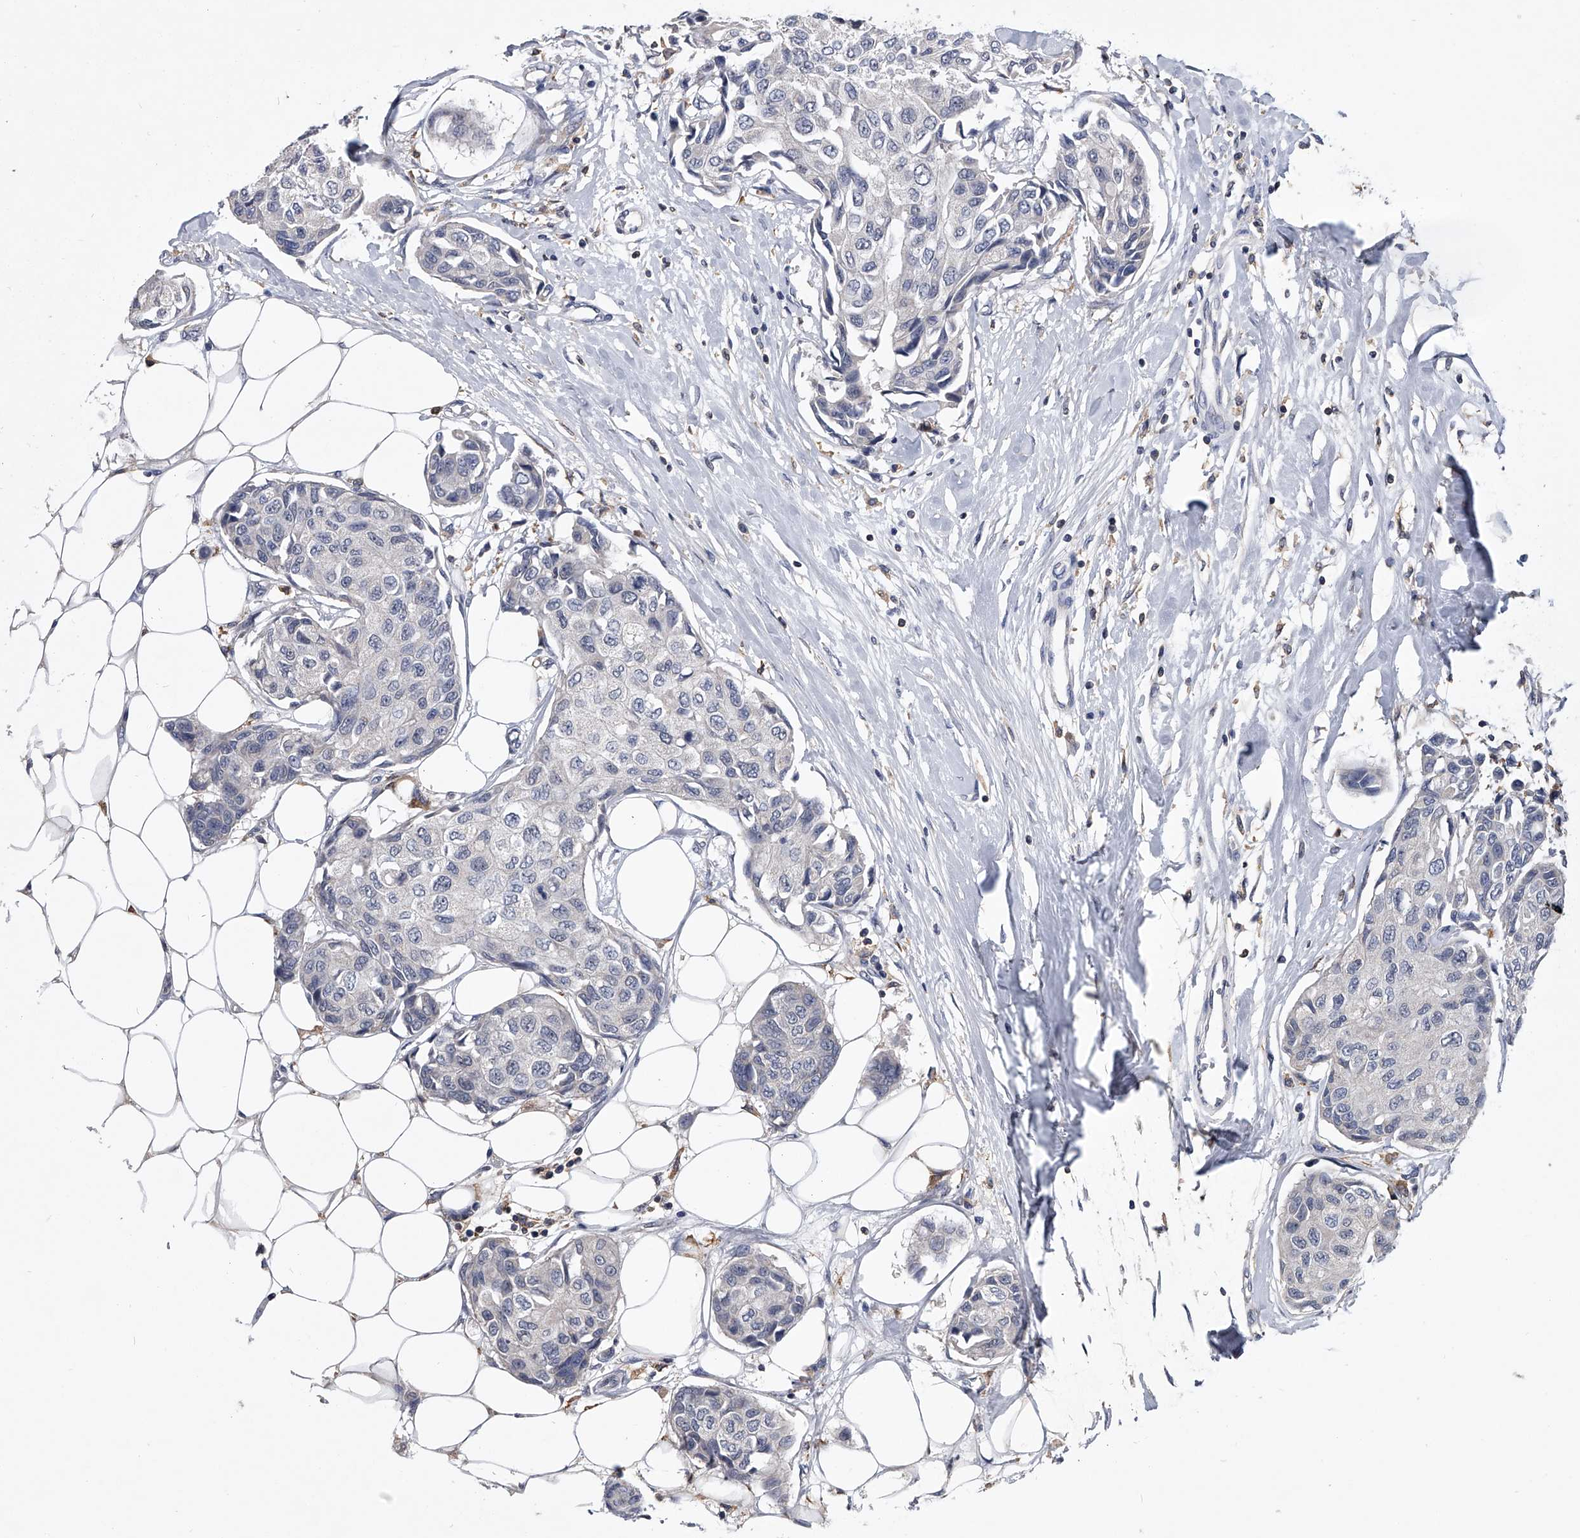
{"staining": {"intensity": "negative", "quantity": "none", "location": "none"}, "tissue": "breast cancer", "cell_type": "Tumor cells", "image_type": "cancer", "snomed": [{"axis": "morphology", "description": "Duct carcinoma"}, {"axis": "topography", "description": "Breast"}], "caption": "IHC histopathology image of neoplastic tissue: invasive ductal carcinoma (breast) stained with DAB displays no significant protein expression in tumor cells.", "gene": "MAP4K3", "patient": {"sex": "female", "age": 80}}